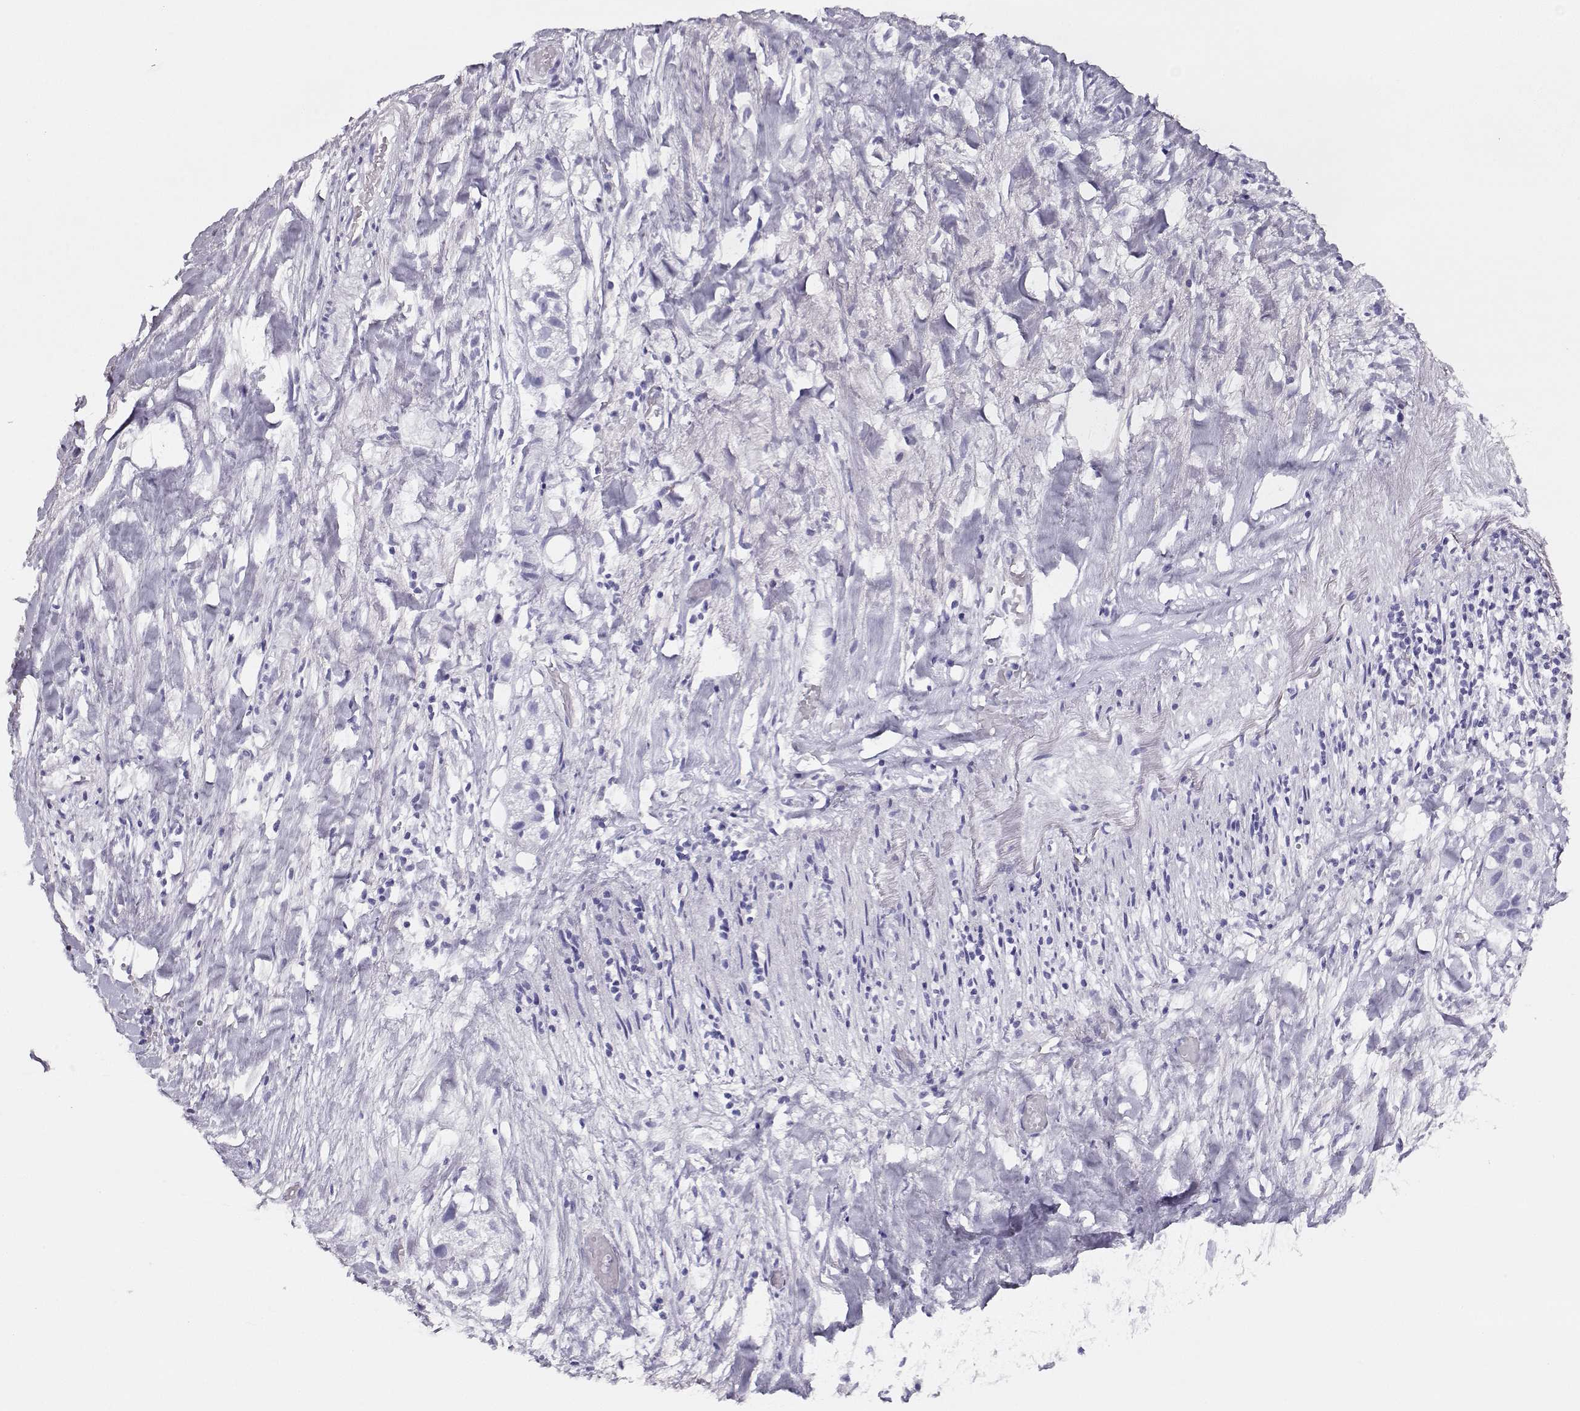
{"staining": {"intensity": "negative", "quantity": "none", "location": "none"}, "tissue": "liver cancer", "cell_type": "Tumor cells", "image_type": "cancer", "snomed": [{"axis": "morphology", "description": "Cholangiocarcinoma"}, {"axis": "topography", "description": "Liver"}], "caption": "This is a image of immunohistochemistry (IHC) staining of liver cancer (cholangiocarcinoma), which shows no staining in tumor cells.", "gene": "CRX", "patient": {"sex": "female", "age": 52}}